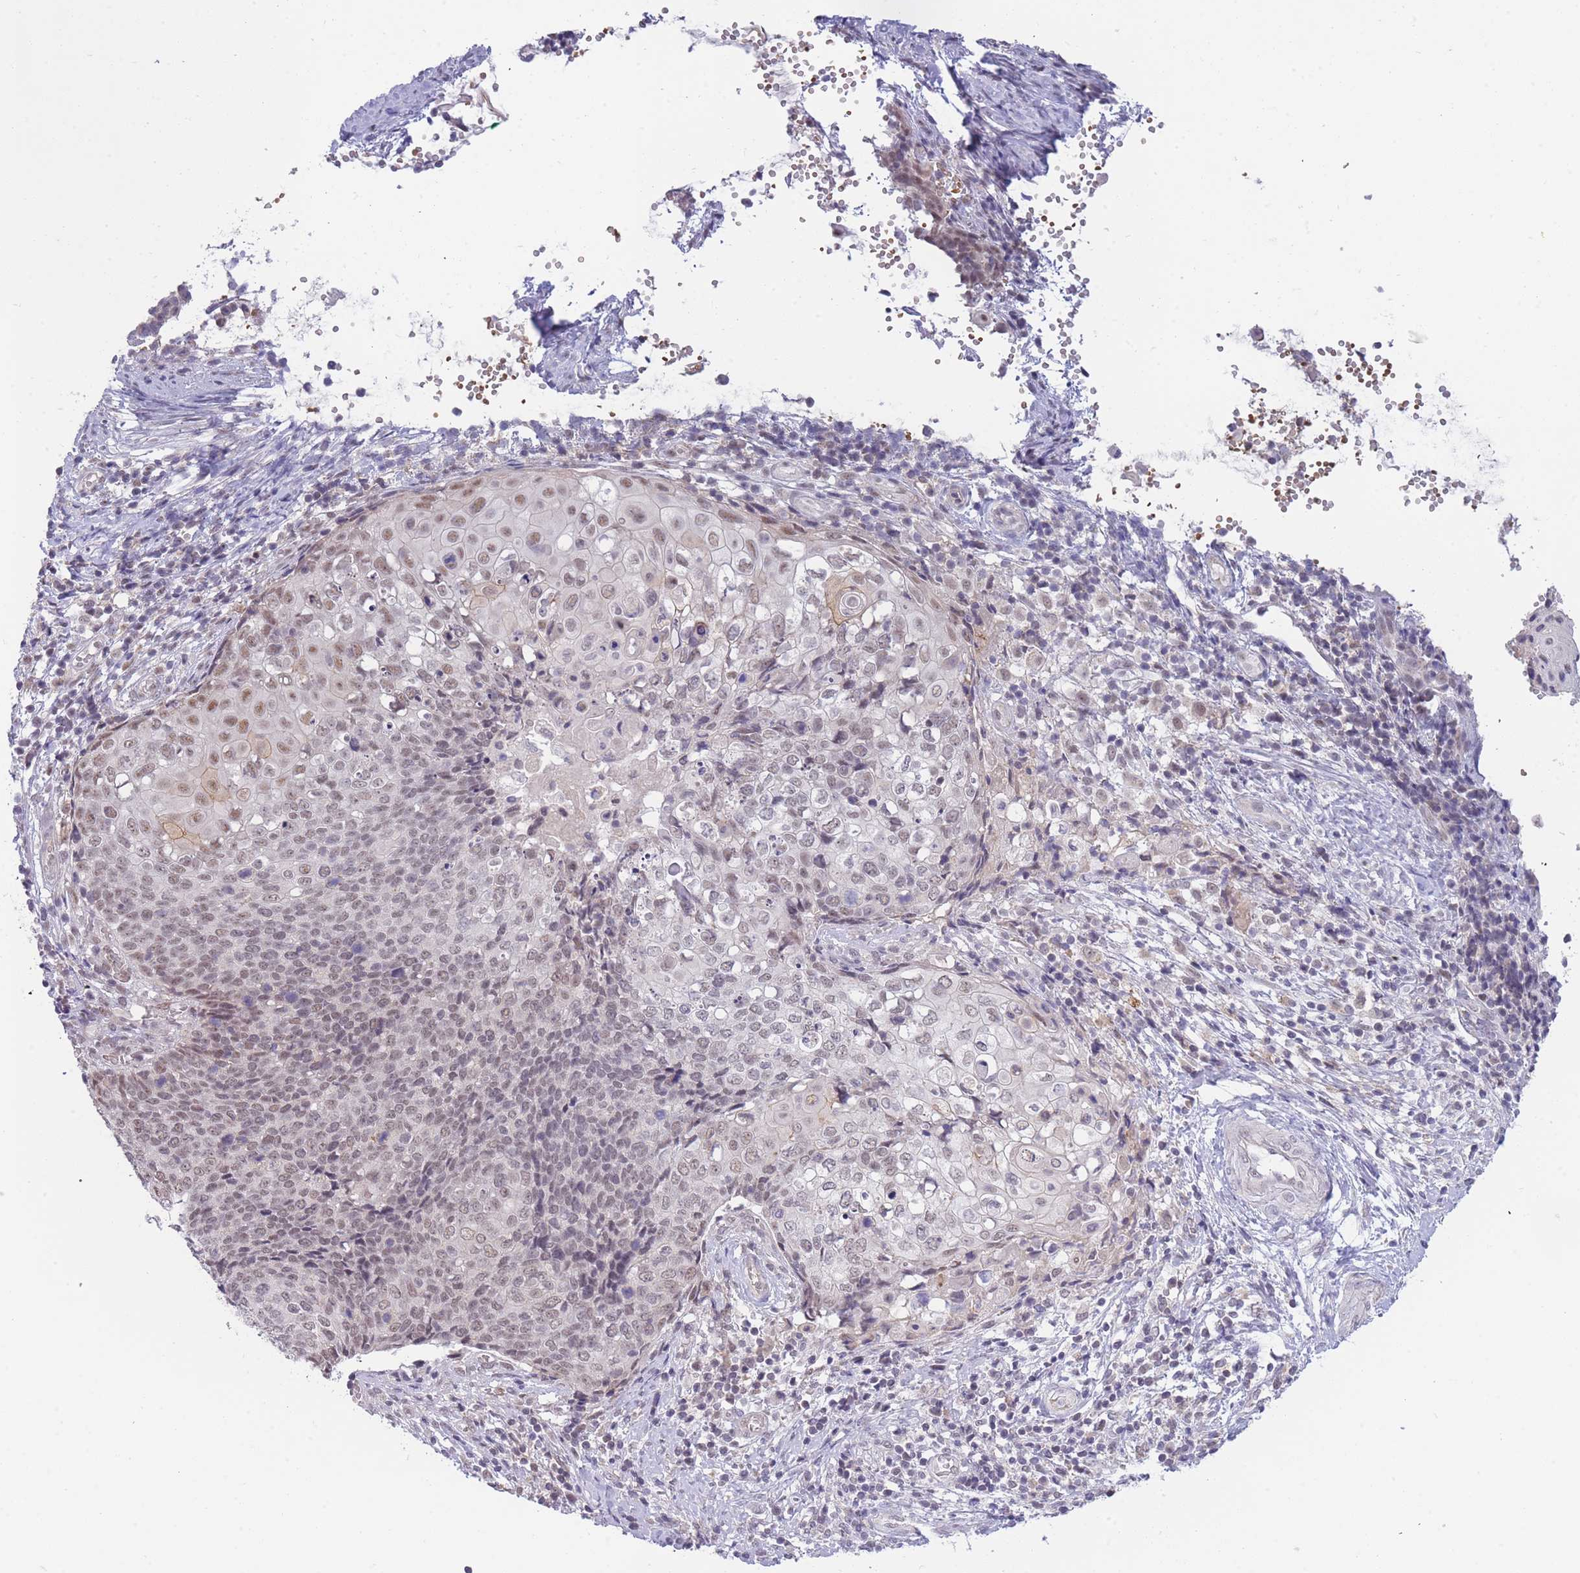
{"staining": {"intensity": "weak", "quantity": "25%-75%", "location": "nuclear"}, "tissue": "cervical cancer", "cell_type": "Tumor cells", "image_type": "cancer", "snomed": [{"axis": "morphology", "description": "Squamous cell carcinoma, NOS"}, {"axis": "topography", "description": "Cervix"}], "caption": "About 25%-75% of tumor cells in human cervical cancer (squamous cell carcinoma) show weak nuclear protein positivity as visualized by brown immunohistochemical staining.", "gene": "GOLGA6L25", "patient": {"sex": "female", "age": 39}}